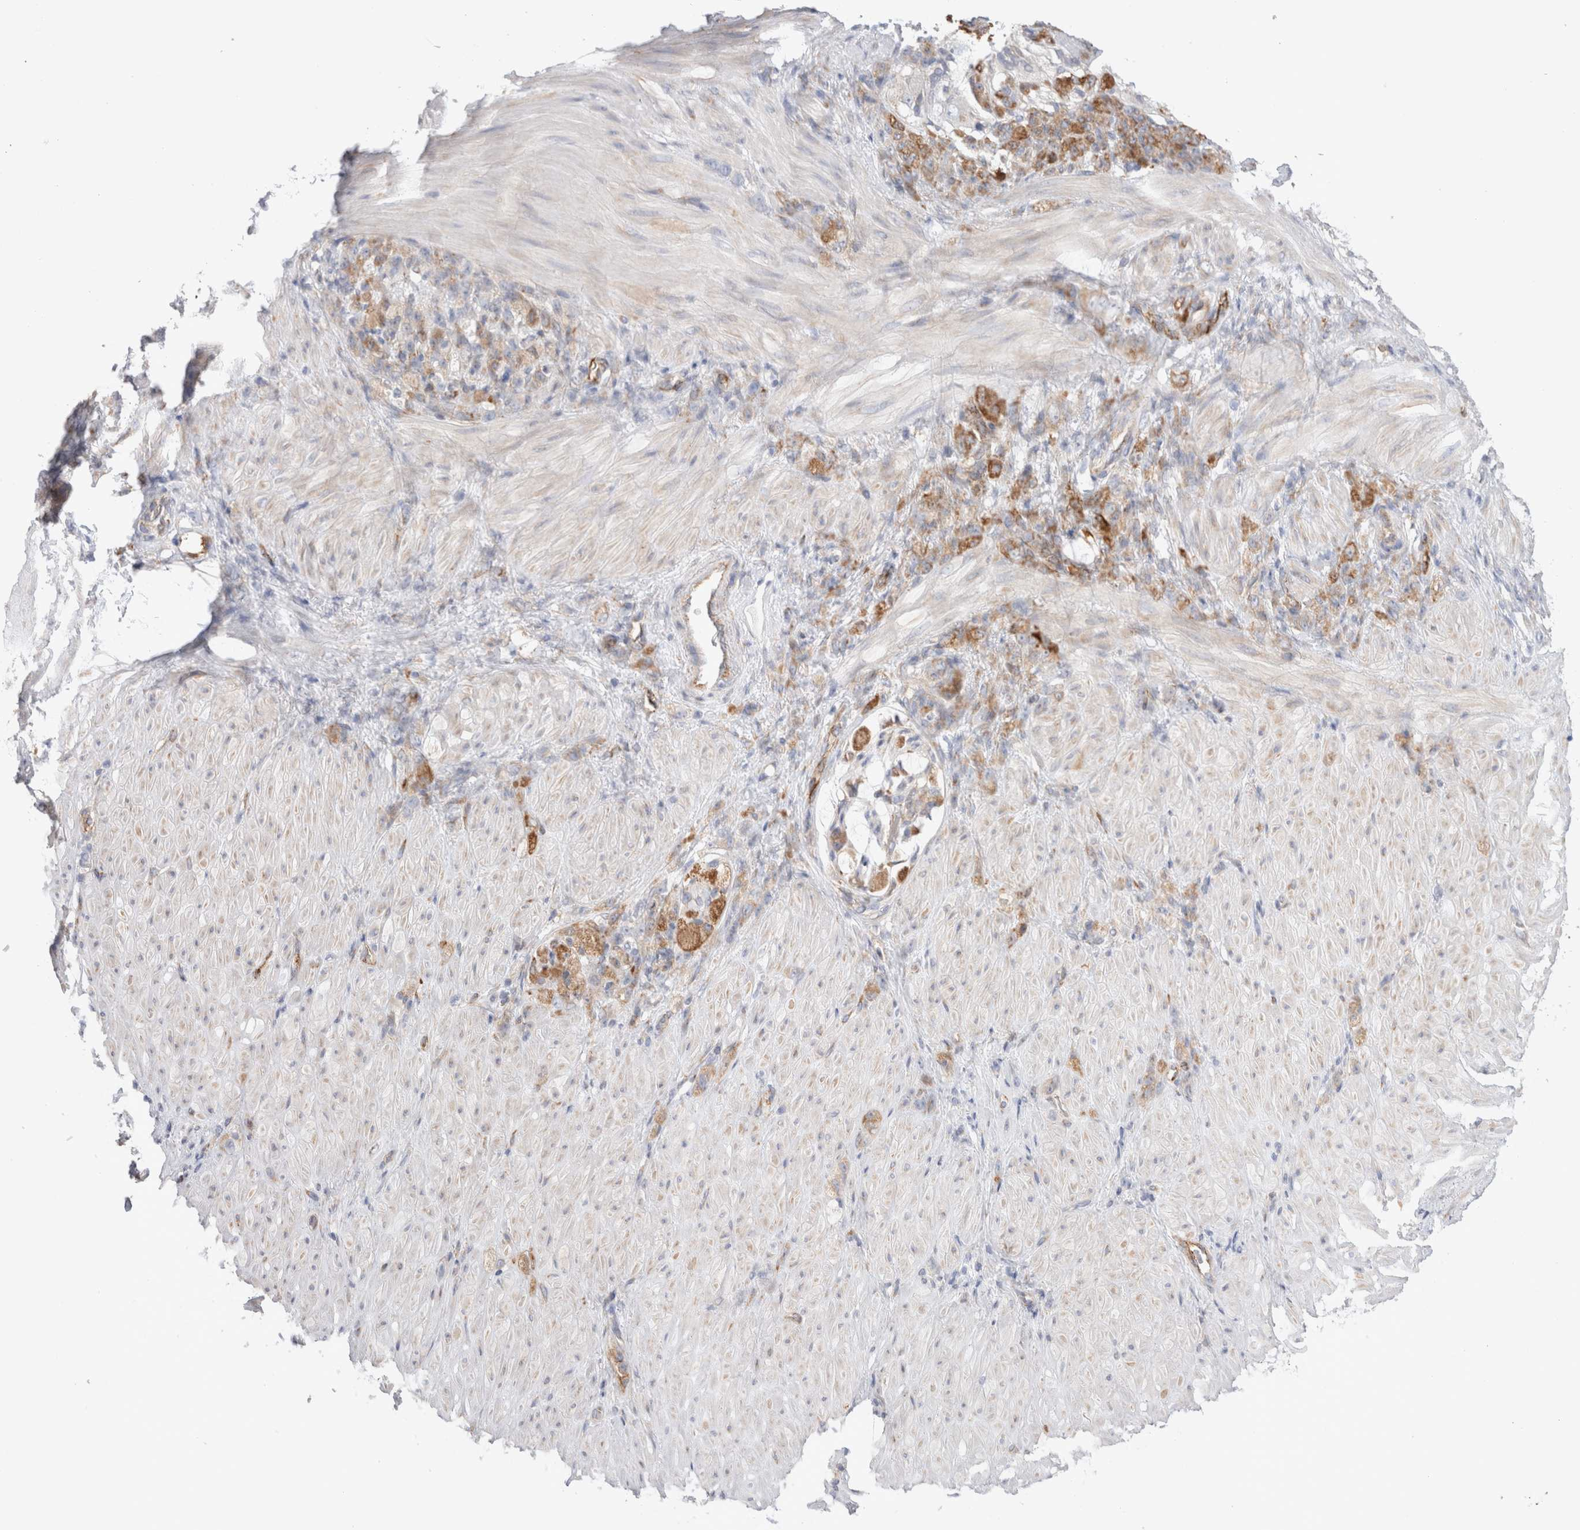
{"staining": {"intensity": "moderate", "quantity": ">75%", "location": "cytoplasmic/membranous"}, "tissue": "stomach cancer", "cell_type": "Tumor cells", "image_type": "cancer", "snomed": [{"axis": "morphology", "description": "Normal tissue, NOS"}, {"axis": "morphology", "description": "Adenocarcinoma, NOS"}, {"axis": "topography", "description": "Stomach"}], "caption": "Stomach cancer (adenocarcinoma) stained with DAB (3,3'-diaminobenzidine) immunohistochemistry (IHC) demonstrates medium levels of moderate cytoplasmic/membranous positivity in approximately >75% of tumor cells.", "gene": "CNPY4", "patient": {"sex": "male", "age": 82}}